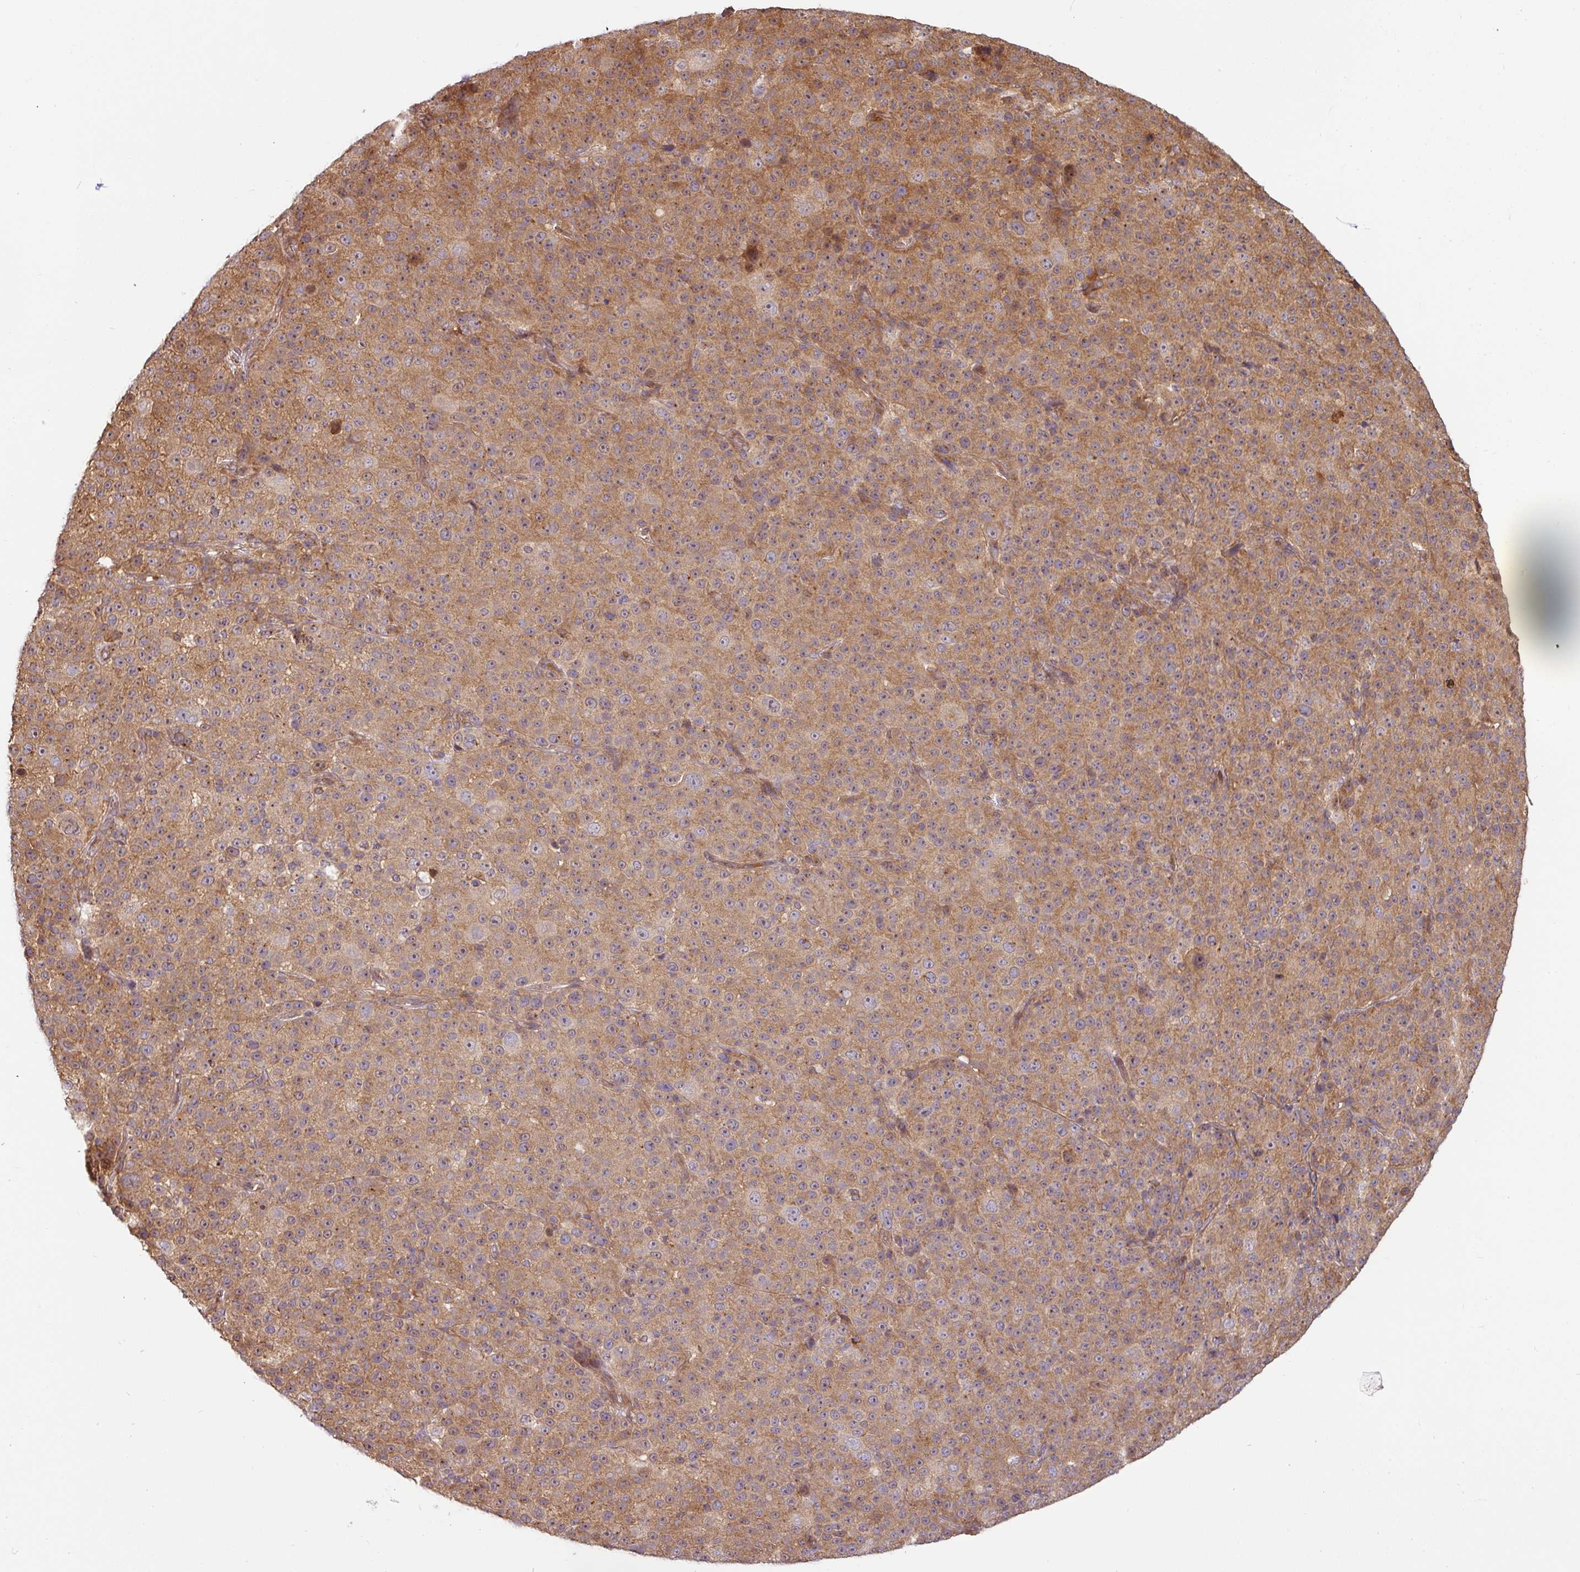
{"staining": {"intensity": "moderate", "quantity": ">75%", "location": "cytoplasmic/membranous"}, "tissue": "melanoma", "cell_type": "Tumor cells", "image_type": "cancer", "snomed": [{"axis": "morphology", "description": "Malignant melanoma, Metastatic site"}, {"axis": "topography", "description": "Skin"}, {"axis": "topography", "description": "Lymph node"}], "caption": "Immunohistochemical staining of malignant melanoma (metastatic site) shows moderate cytoplasmic/membranous protein positivity in approximately >75% of tumor cells.", "gene": "SHB", "patient": {"sex": "male", "age": 66}}